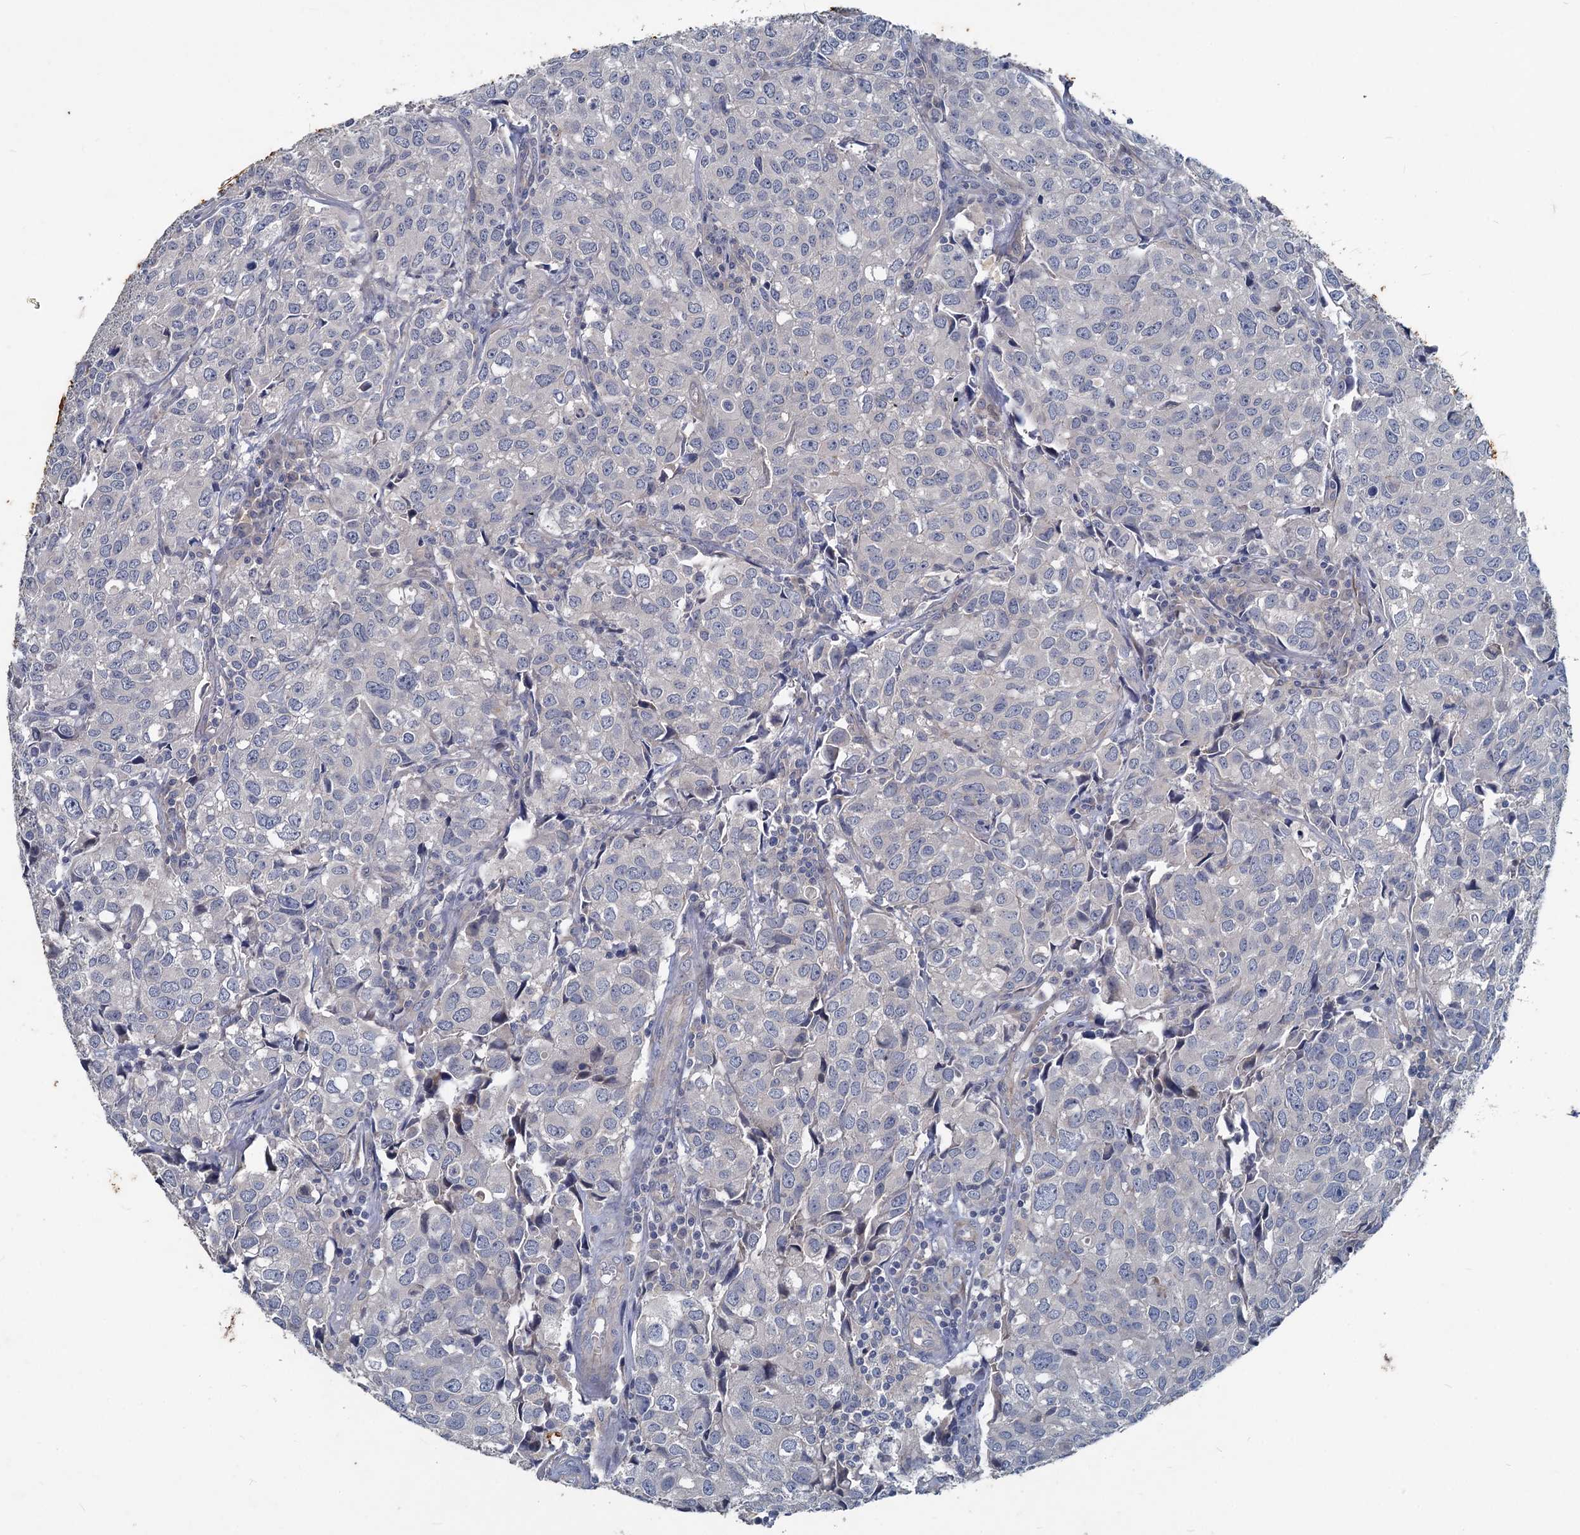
{"staining": {"intensity": "negative", "quantity": "none", "location": "none"}, "tissue": "urothelial cancer", "cell_type": "Tumor cells", "image_type": "cancer", "snomed": [{"axis": "morphology", "description": "Urothelial carcinoma, High grade"}, {"axis": "topography", "description": "Urinary bladder"}], "caption": "Urothelial cancer was stained to show a protein in brown. There is no significant staining in tumor cells.", "gene": "SLC2A7", "patient": {"sex": "female", "age": 75}}